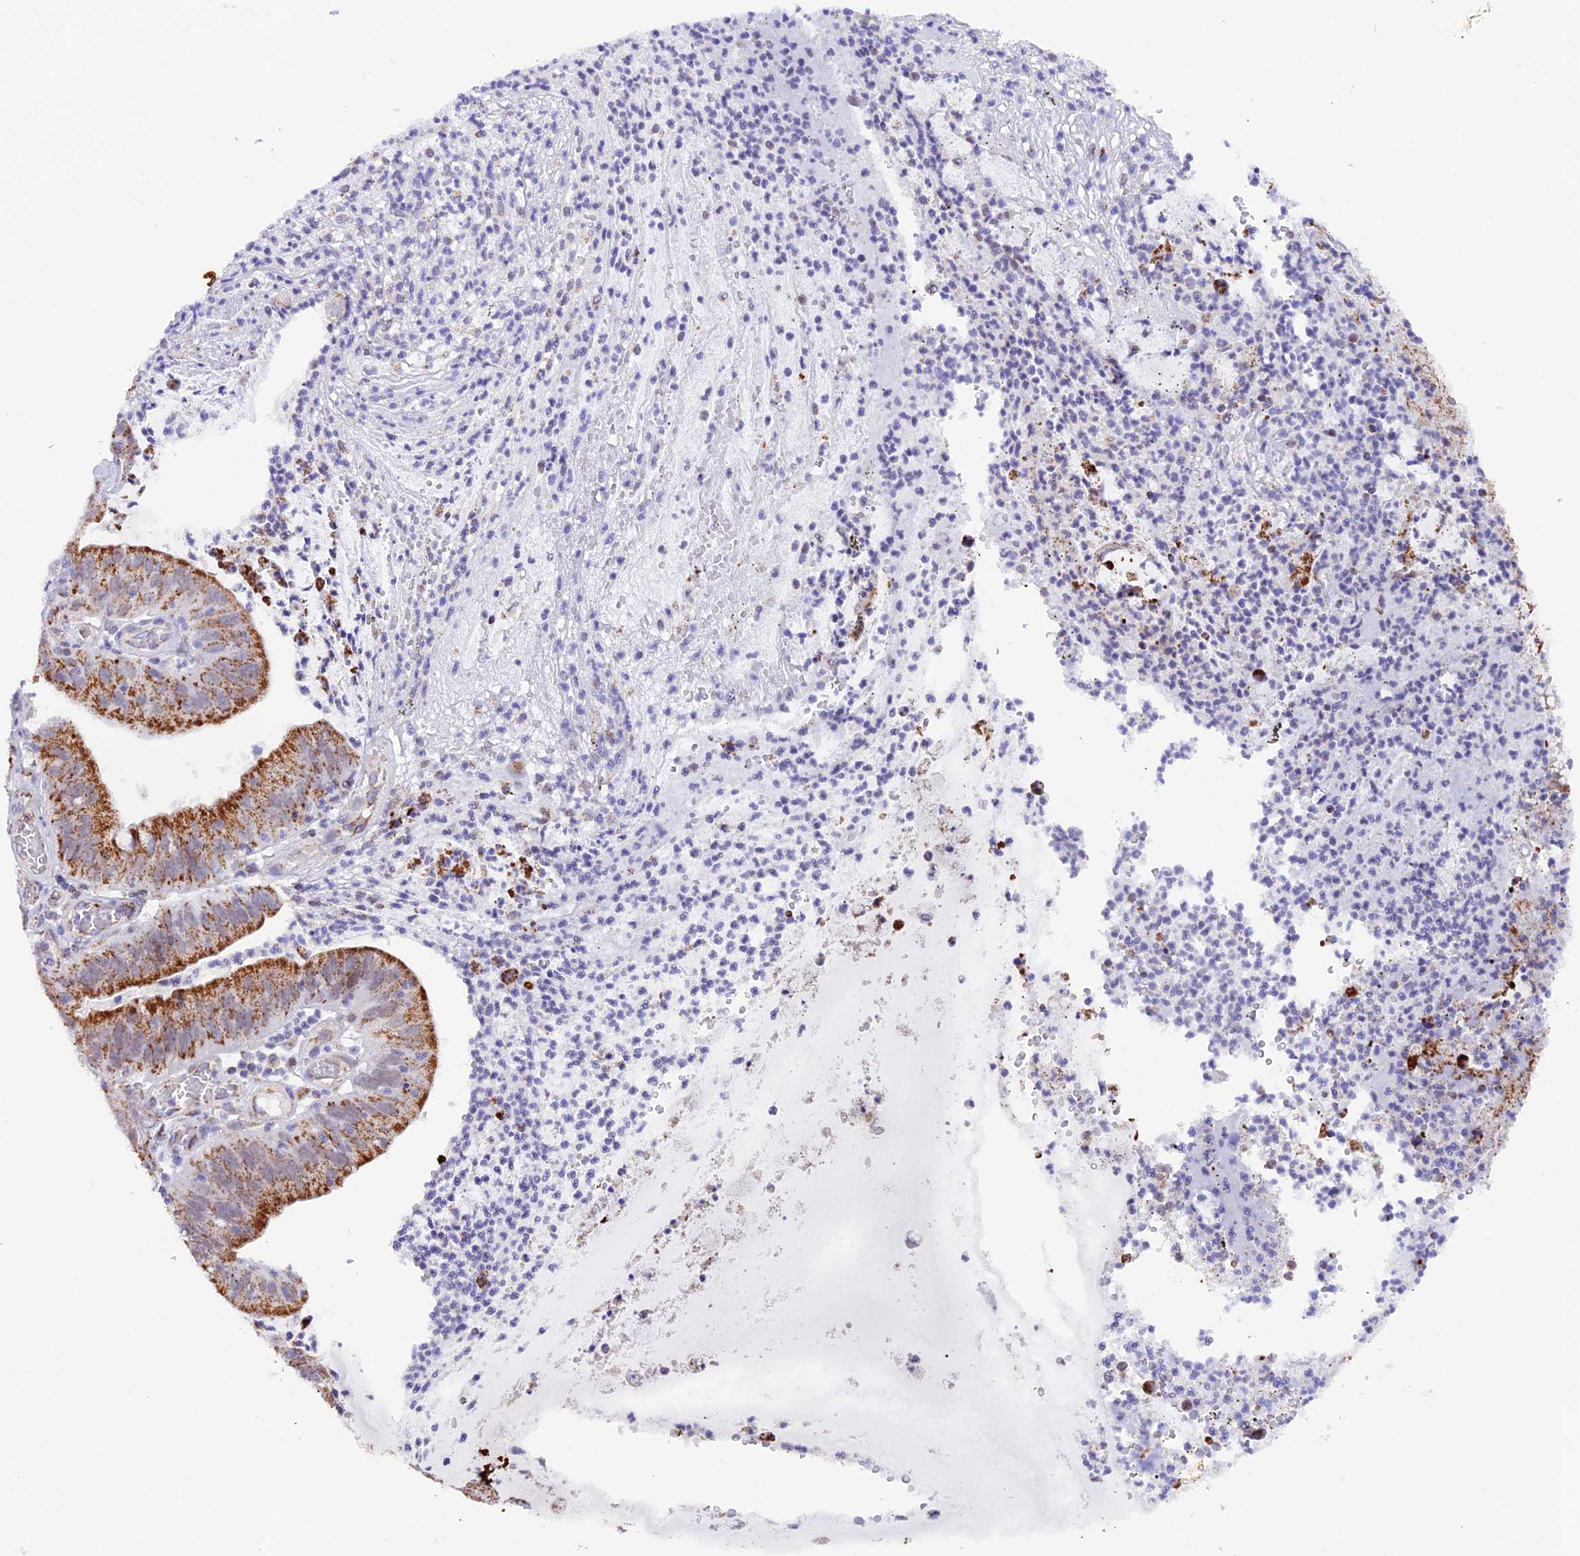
{"staining": {"intensity": "moderate", "quantity": ">75%", "location": "cytoplasmic/membranous"}, "tissue": "stomach cancer", "cell_type": "Tumor cells", "image_type": "cancer", "snomed": [{"axis": "morphology", "description": "Adenocarcinoma, NOS"}, {"axis": "topography", "description": "Stomach"}], "caption": "Adenocarcinoma (stomach) tissue demonstrates moderate cytoplasmic/membranous staining in about >75% of tumor cells (Brightfield microscopy of DAB IHC at high magnification).", "gene": "TFAM", "patient": {"sex": "male", "age": 59}}